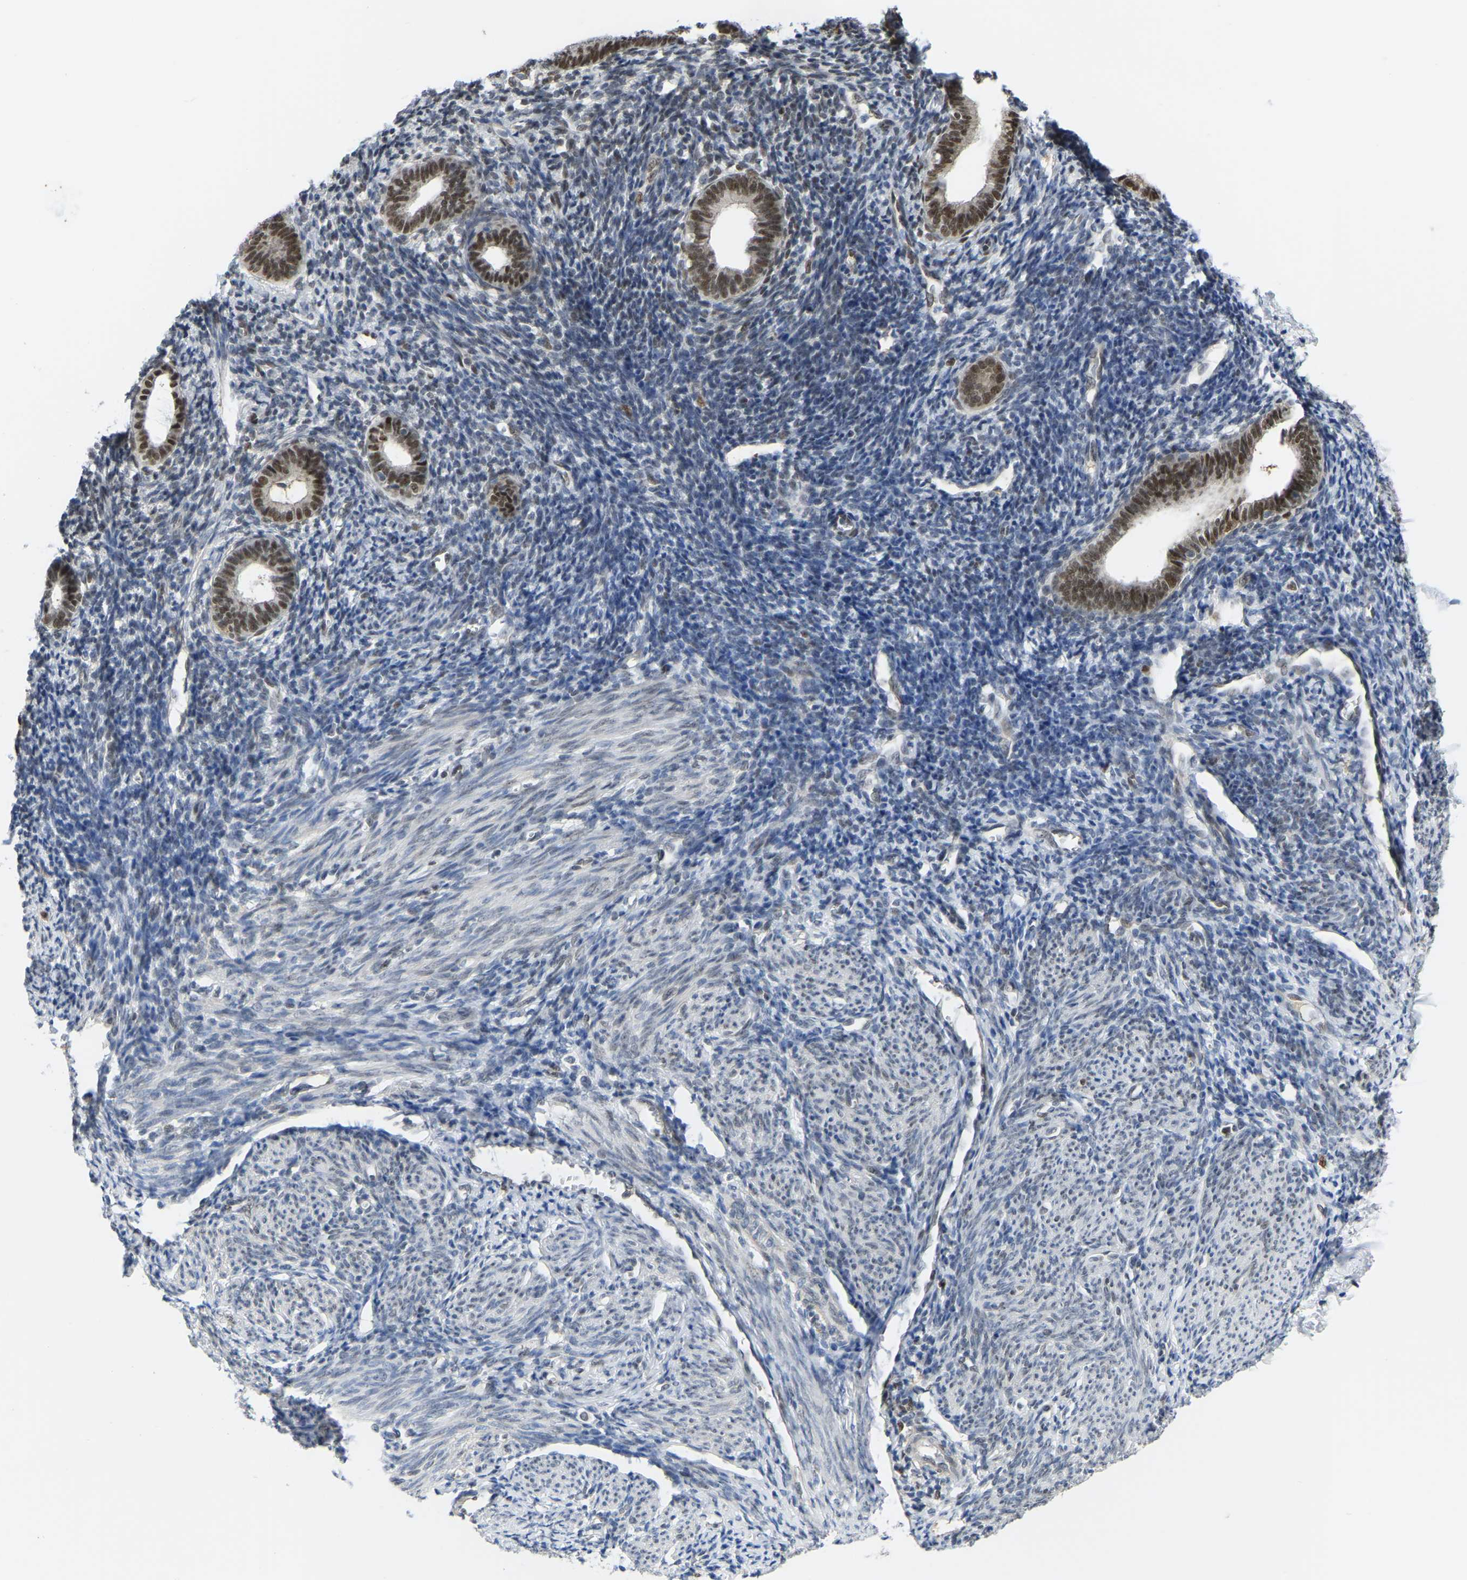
{"staining": {"intensity": "strong", "quantity": "<25%", "location": "nuclear"}, "tissue": "endometrium", "cell_type": "Cells in endometrial stroma", "image_type": "normal", "snomed": [{"axis": "morphology", "description": "Normal tissue, NOS"}, {"axis": "morphology", "description": "Adenocarcinoma, NOS"}, {"axis": "topography", "description": "Endometrium"}], "caption": "Protein expression analysis of normal endometrium demonstrates strong nuclear staining in about <25% of cells in endometrial stroma.", "gene": "KLRG2", "patient": {"sex": "female", "age": 57}}